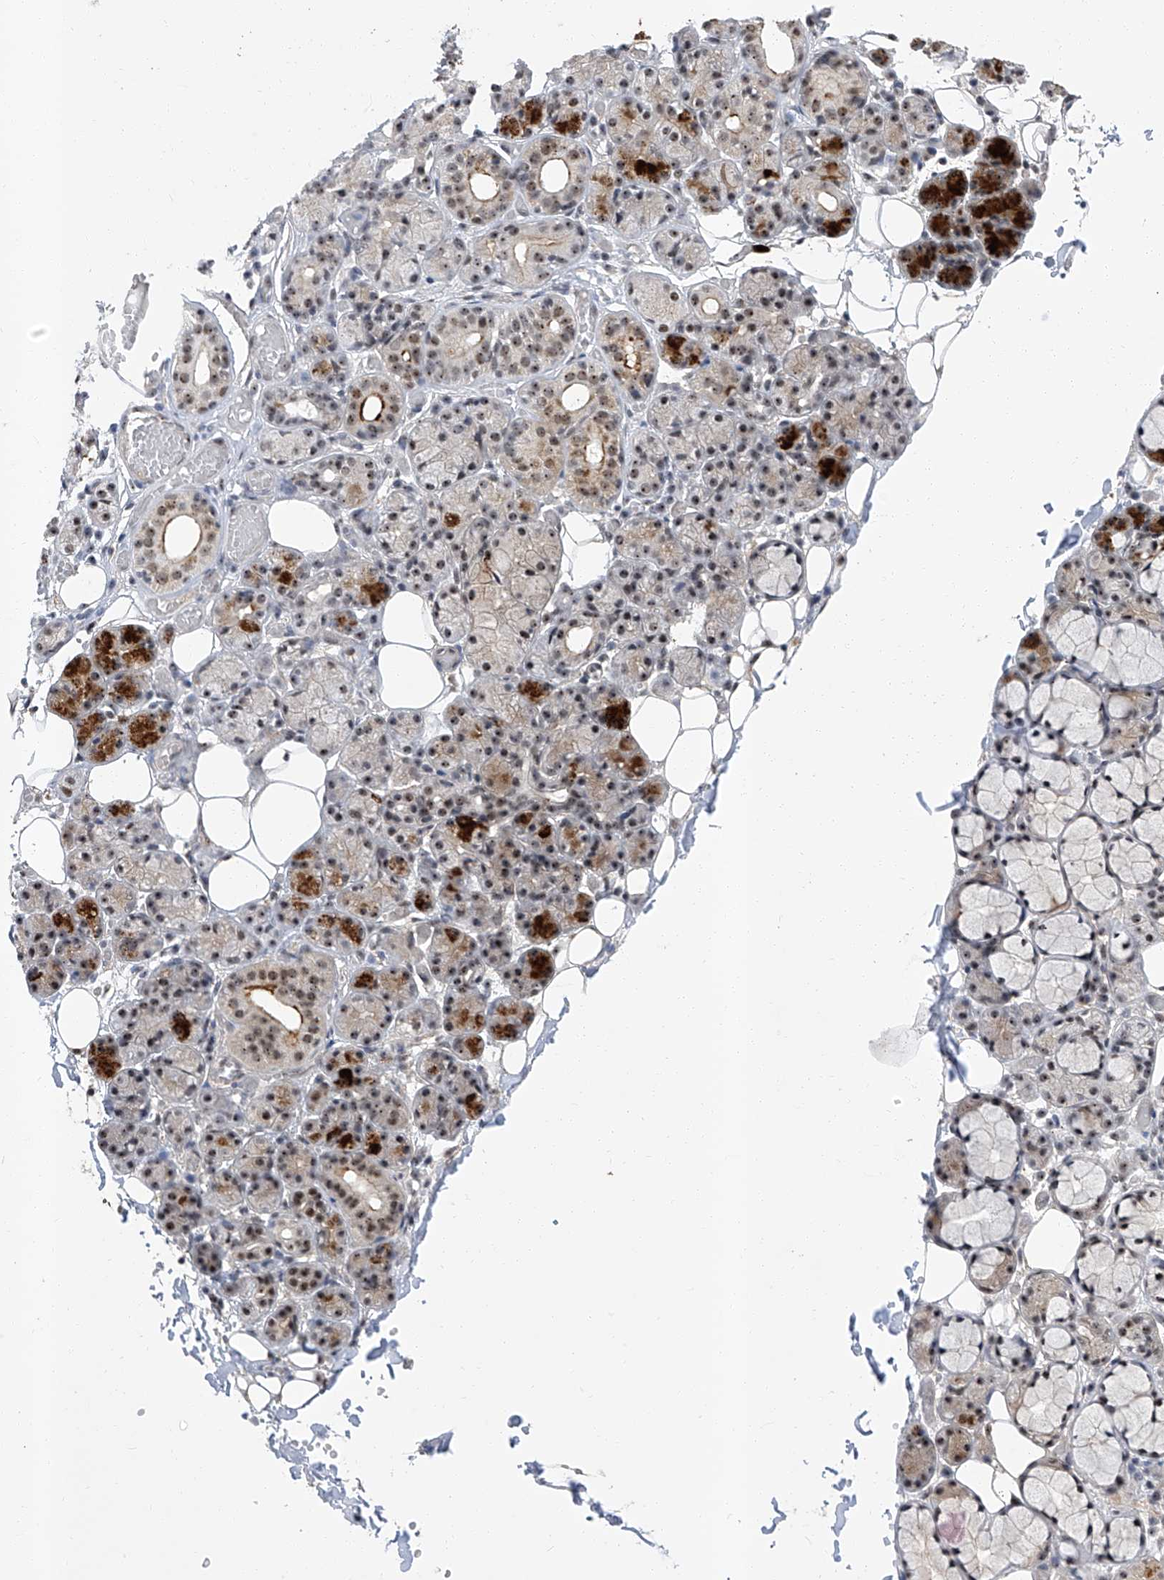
{"staining": {"intensity": "strong", "quantity": "<25%", "location": "cytoplasmic/membranous,nuclear"}, "tissue": "salivary gland", "cell_type": "Glandular cells", "image_type": "normal", "snomed": [{"axis": "morphology", "description": "Normal tissue, NOS"}, {"axis": "topography", "description": "Salivary gland"}], "caption": "Brown immunohistochemical staining in benign human salivary gland reveals strong cytoplasmic/membranous,nuclear staining in approximately <25% of glandular cells. The staining was performed using DAB to visualize the protein expression in brown, while the nuclei were stained in blue with hematoxylin (Magnification: 20x).", "gene": "CMTR1", "patient": {"sex": "male", "age": 63}}